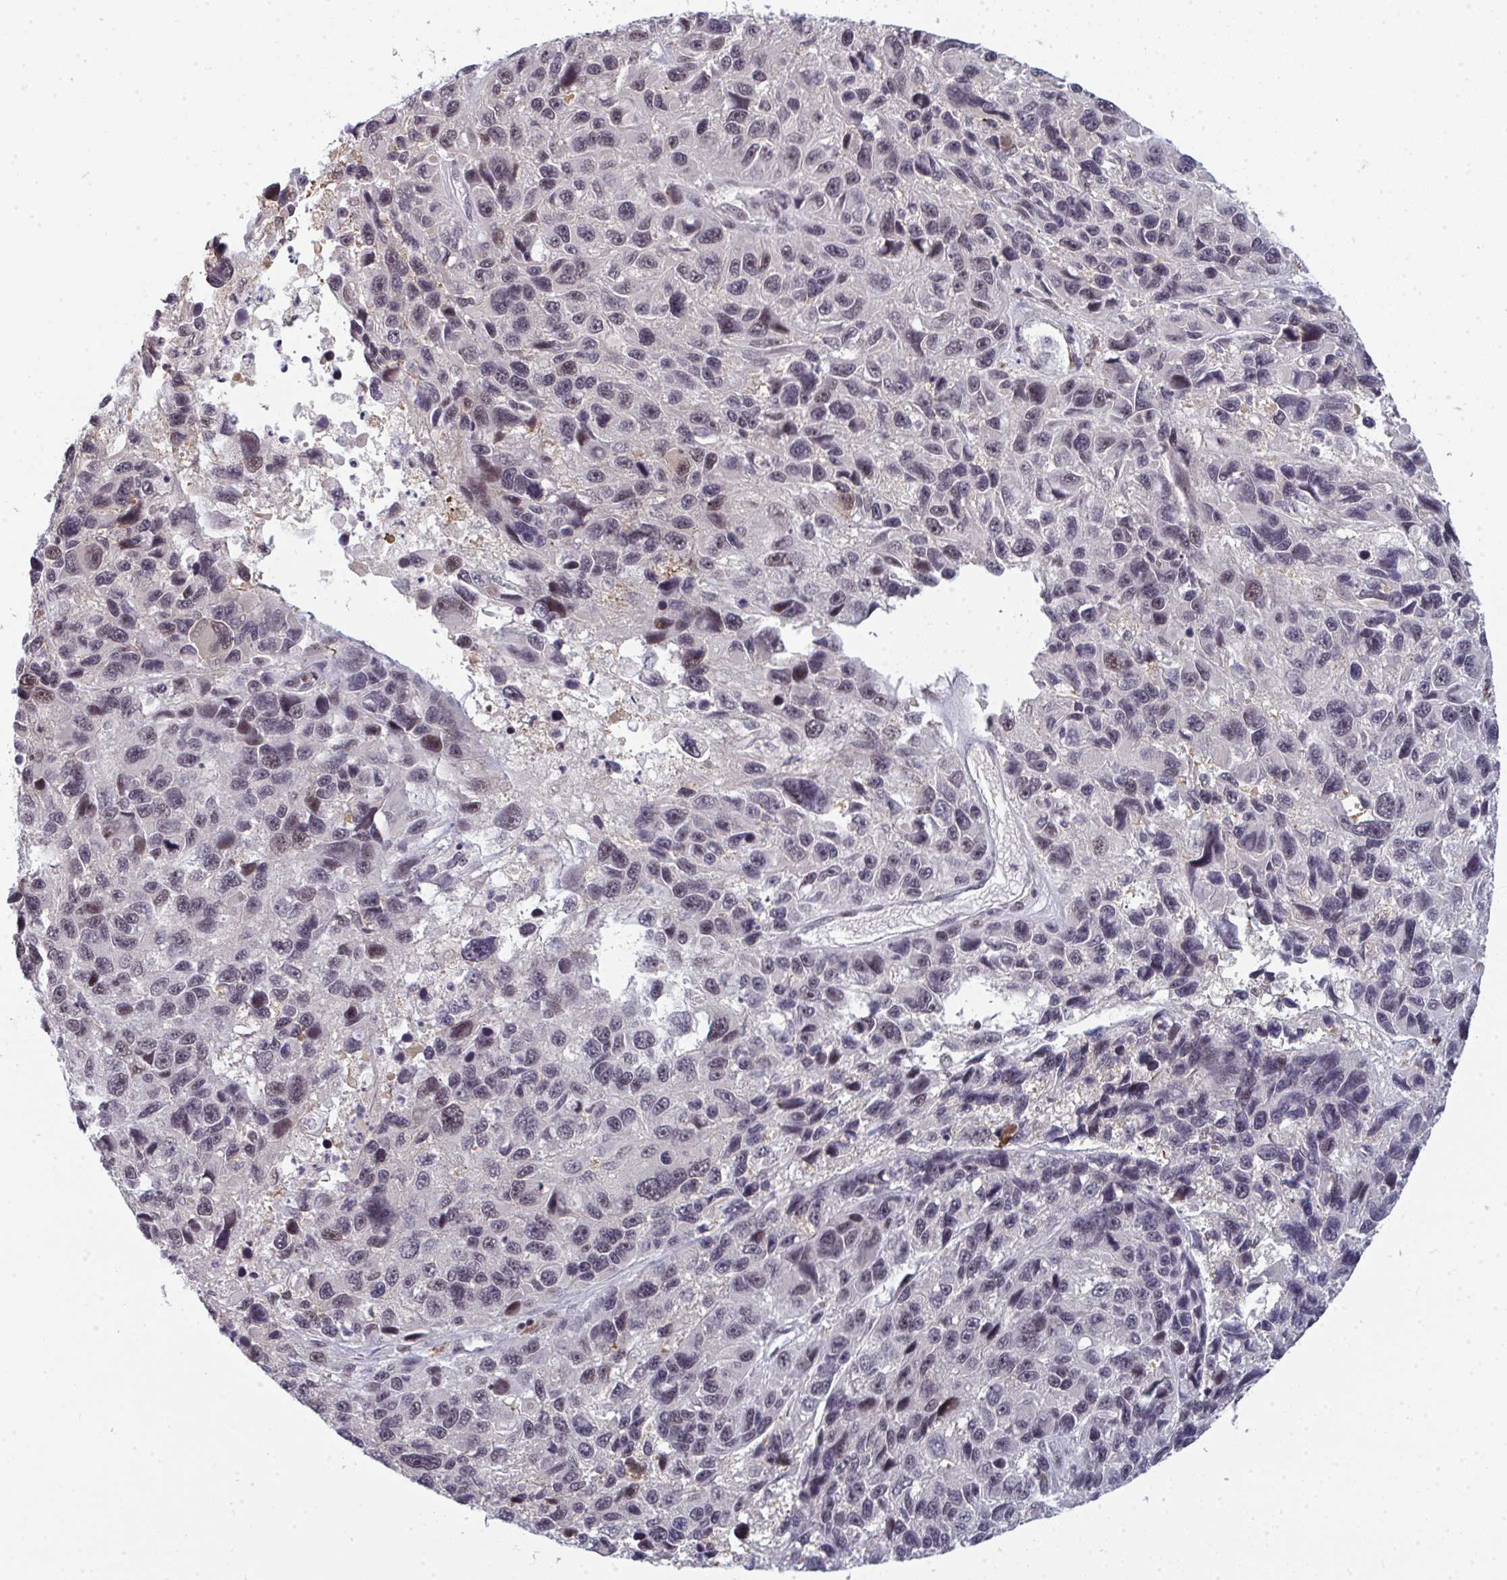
{"staining": {"intensity": "negative", "quantity": "none", "location": "none"}, "tissue": "melanoma", "cell_type": "Tumor cells", "image_type": "cancer", "snomed": [{"axis": "morphology", "description": "Malignant melanoma, NOS"}, {"axis": "topography", "description": "Skin"}], "caption": "This is a image of immunohistochemistry staining of malignant melanoma, which shows no expression in tumor cells.", "gene": "ATF1", "patient": {"sex": "male", "age": 53}}